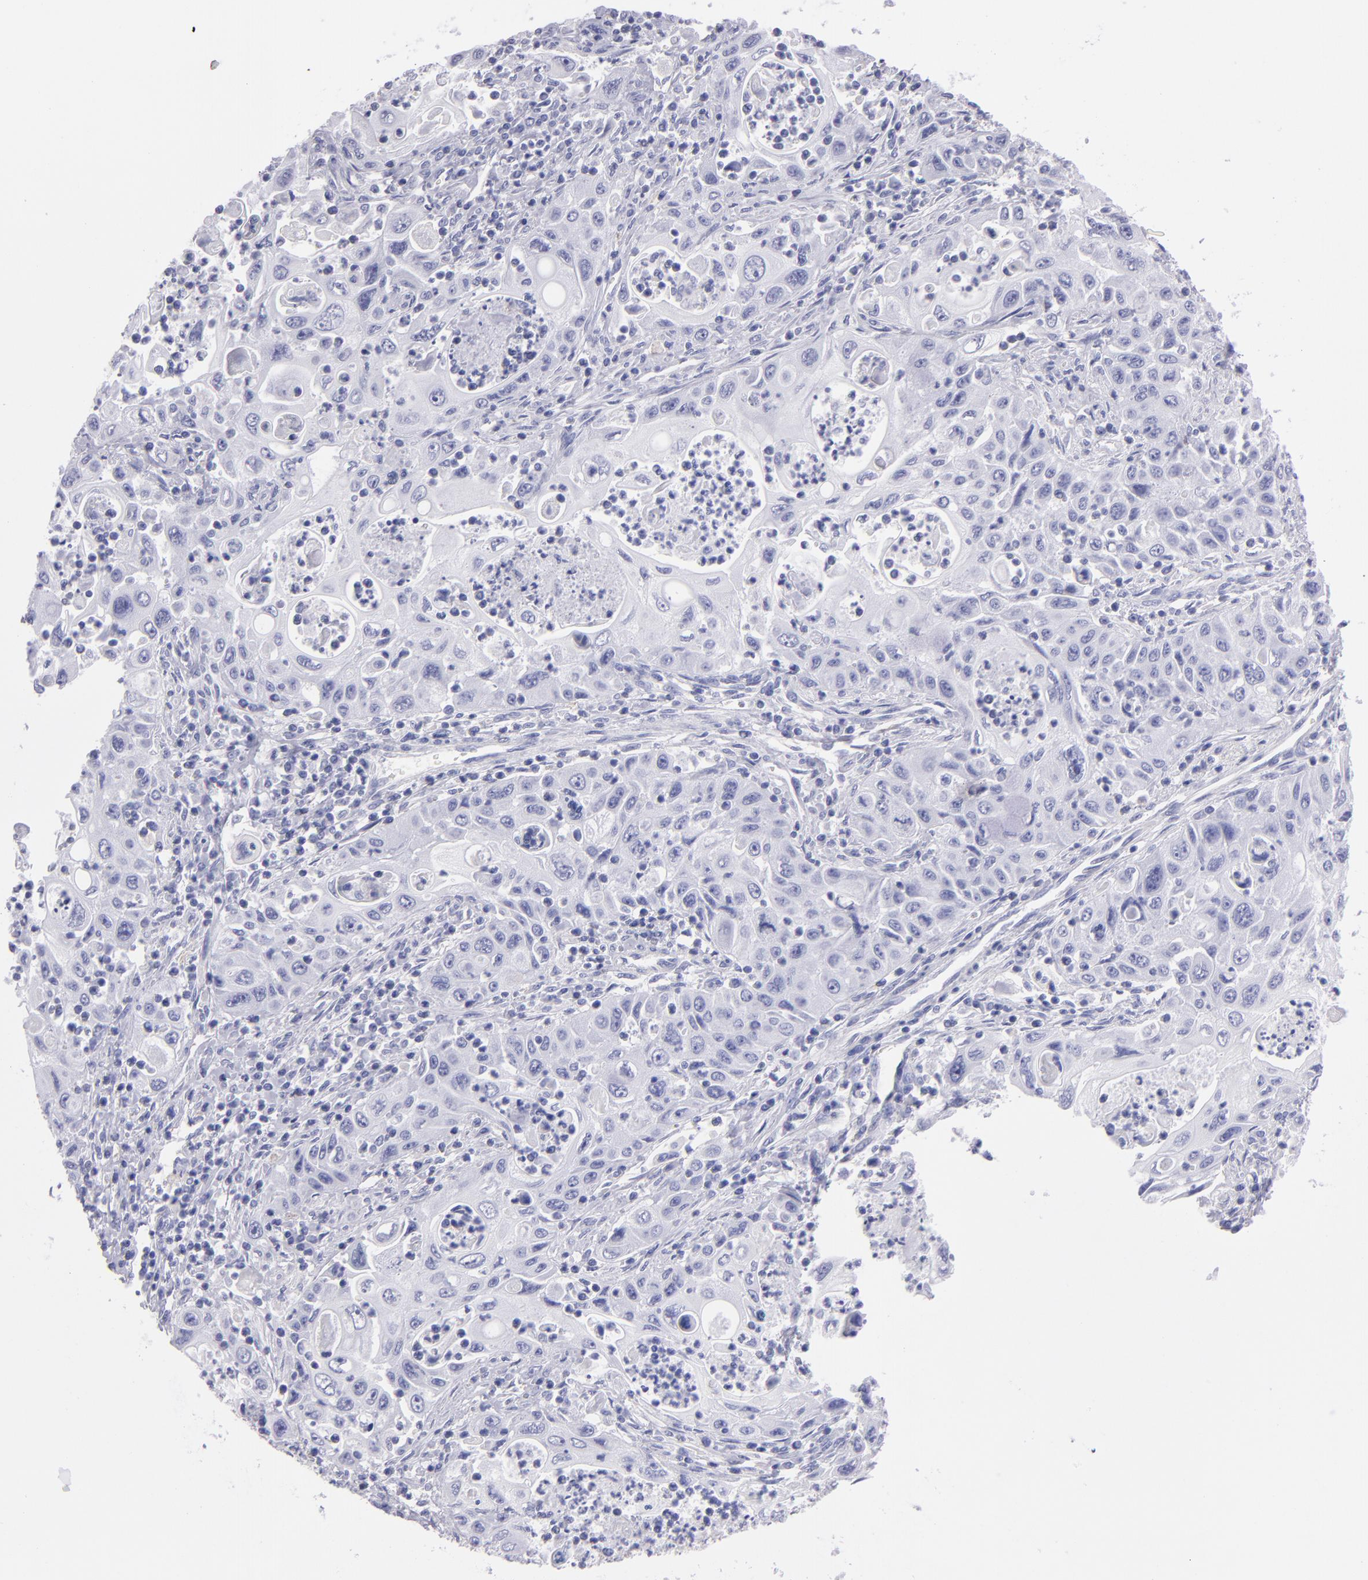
{"staining": {"intensity": "negative", "quantity": "none", "location": "none"}, "tissue": "pancreatic cancer", "cell_type": "Tumor cells", "image_type": "cancer", "snomed": [{"axis": "morphology", "description": "Adenocarcinoma, NOS"}, {"axis": "topography", "description": "Pancreas"}], "caption": "DAB (3,3'-diaminobenzidine) immunohistochemical staining of adenocarcinoma (pancreatic) exhibits no significant staining in tumor cells.", "gene": "TG", "patient": {"sex": "male", "age": 70}}